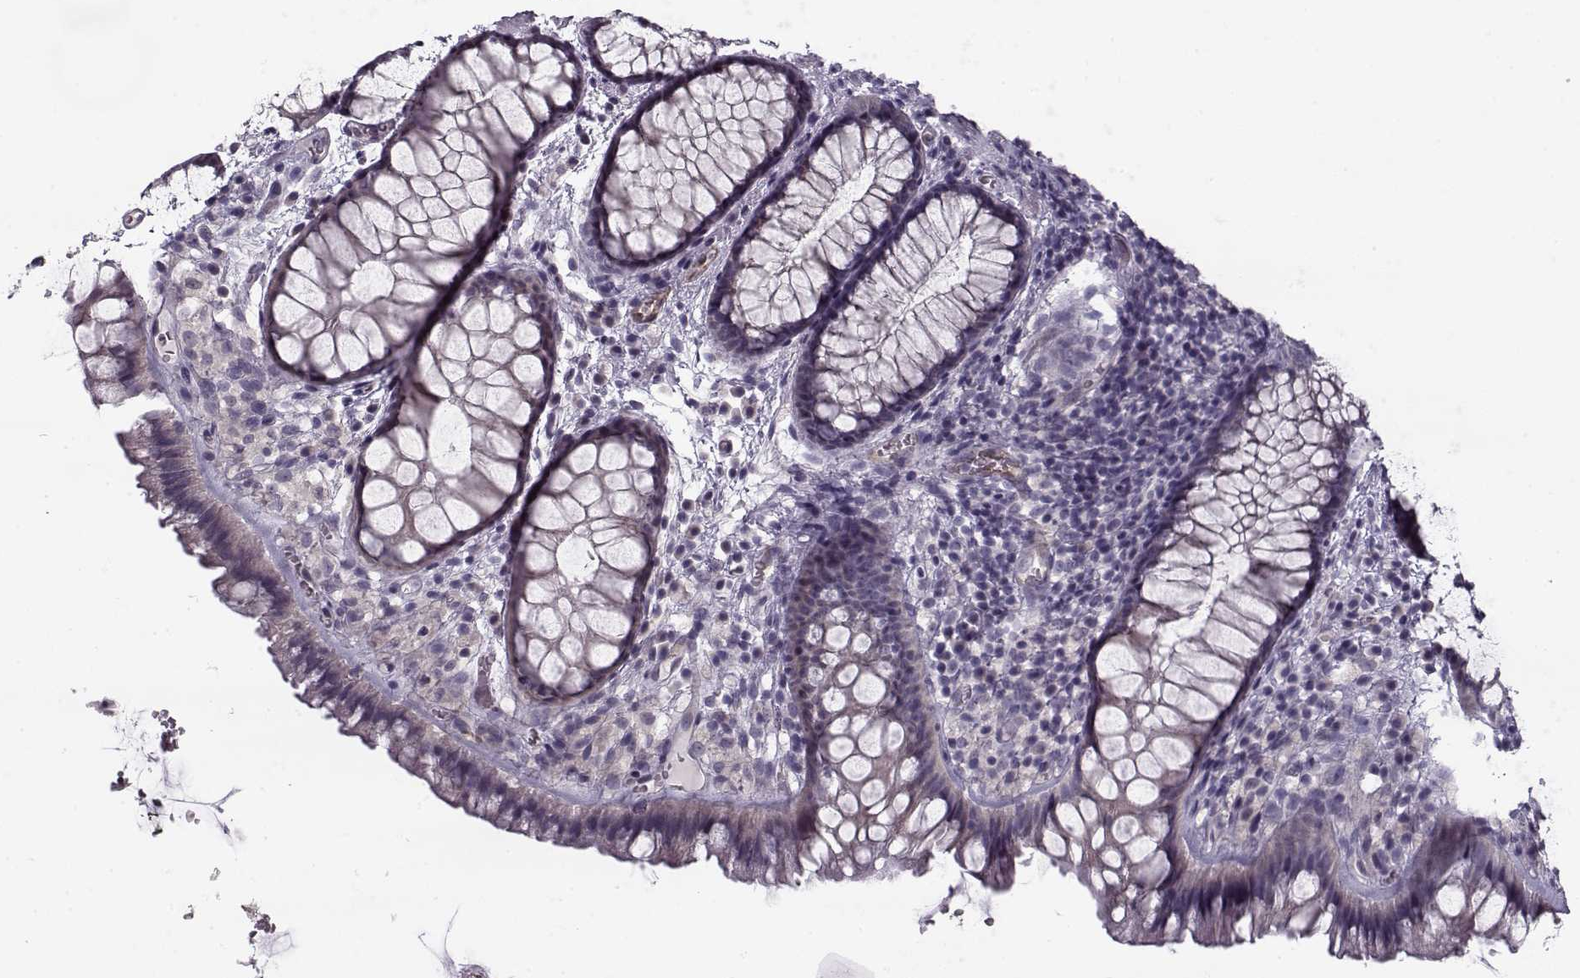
{"staining": {"intensity": "negative", "quantity": "none", "location": "none"}, "tissue": "rectum", "cell_type": "Glandular cells", "image_type": "normal", "snomed": [{"axis": "morphology", "description": "Normal tissue, NOS"}, {"axis": "topography", "description": "Rectum"}], "caption": "Micrograph shows no significant protein positivity in glandular cells of normal rectum.", "gene": "PNMT", "patient": {"sex": "female", "age": 62}}